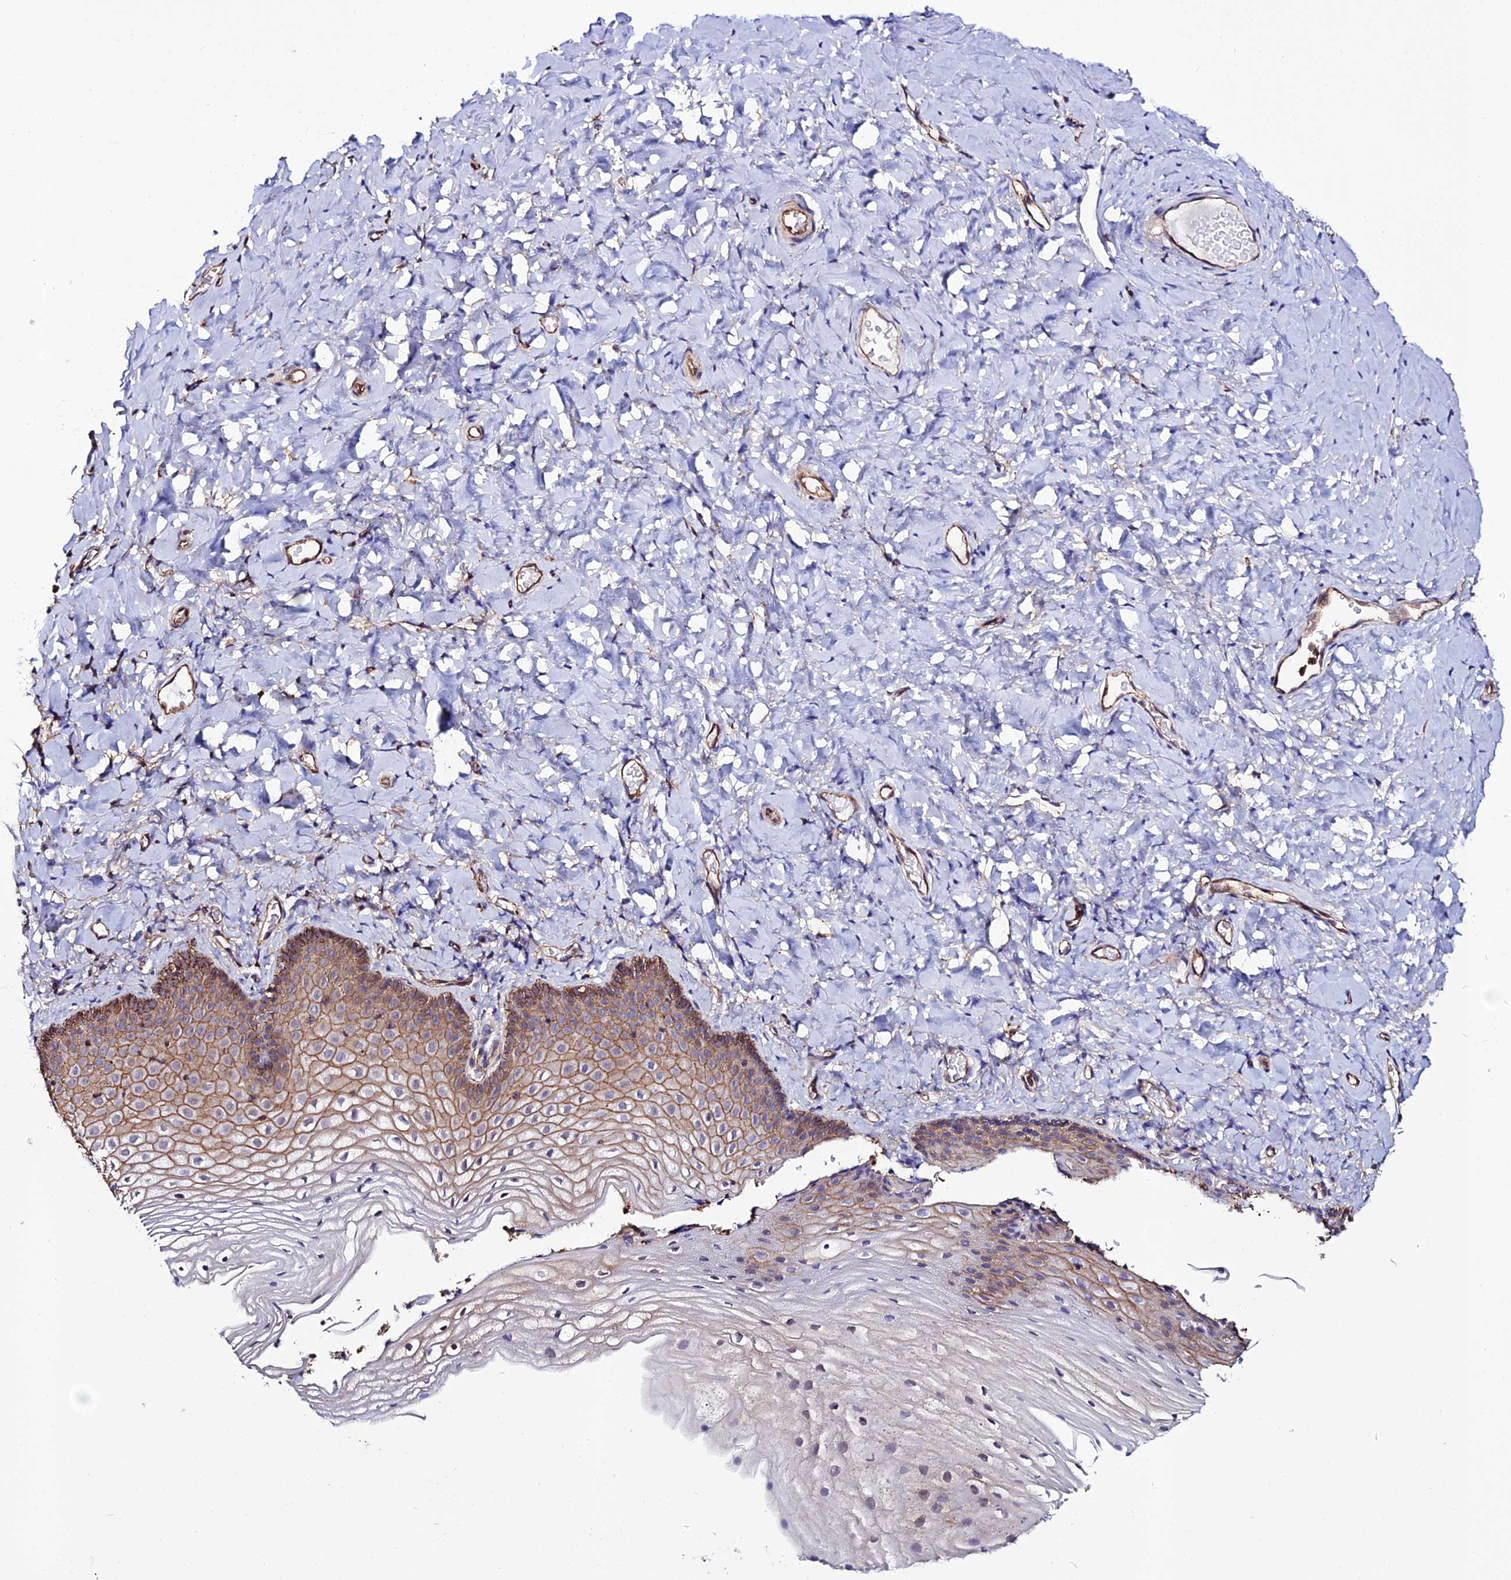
{"staining": {"intensity": "moderate", "quantity": "25%-75%", "location": "cytoplasmic/membranous"}, "tissue": "vagina", "cell_type": "Squamous epithelial cells", "image_type": "normal", "snomed": [{"axis": "morphology", "description": "Normal tissue, NOS"}, {"axis": "topography", "description": "Vagina"}], "caption": "The image reveals immunohistochemical staining of benign vagina. There is moderate cytoplasmic/membranous staining is present in approximately 25%-75% of squamous epithelial cells. The protein of interest is stained brown, and the nuclei are stained in blue (DAB IHC with brightfield microscopy, high magnification).", "gene": "USP17L10", "patient": {"sex": "female", "age": 60}}